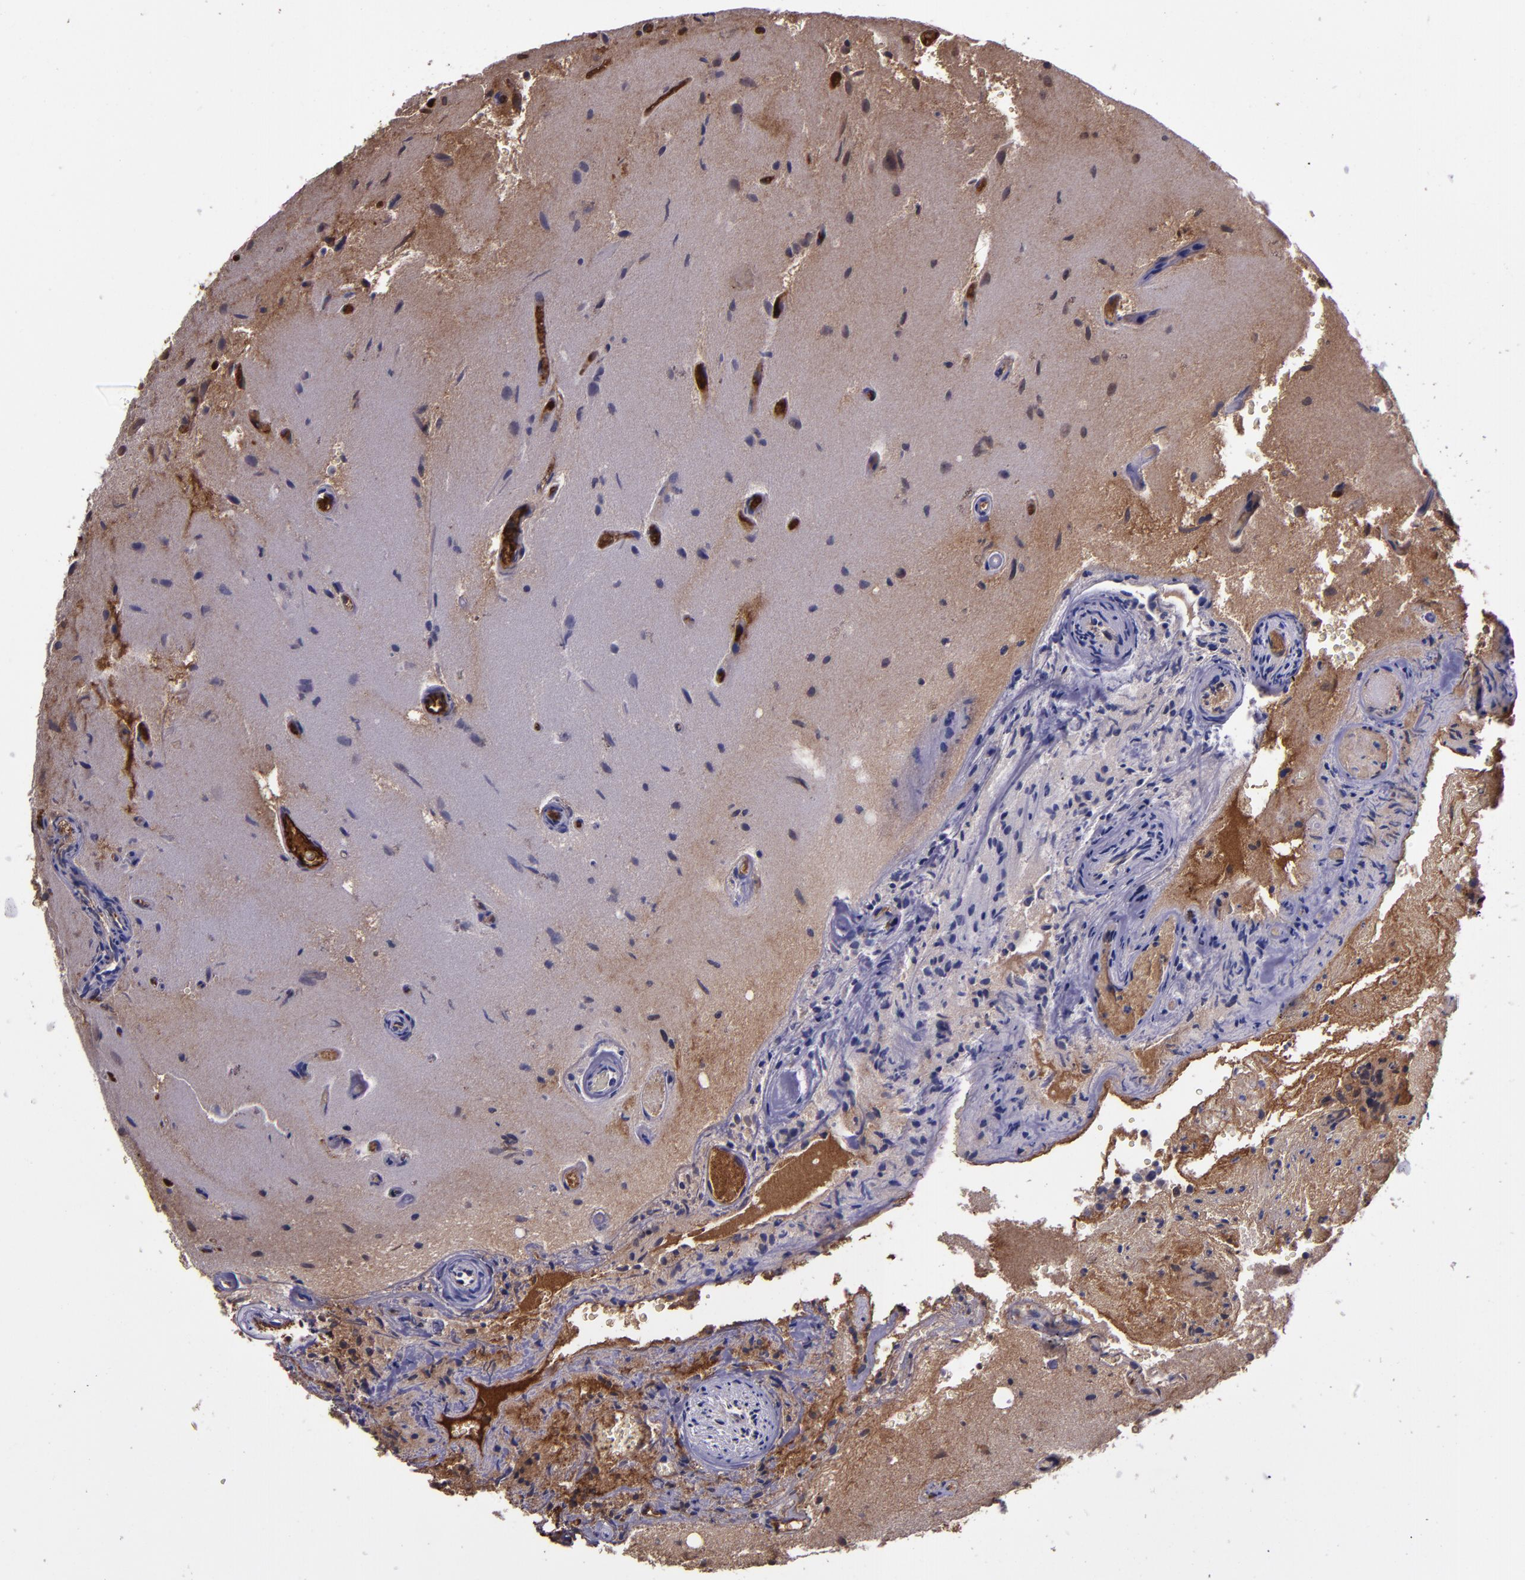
{"staining": {"intensity": "negative", "quantity": "none", "location": "none"}, "tissue": "glioma", "cell_type": "Tumor cells", "image_type": "cancer", "snomed": [{"axis": "morphology", "description": "Normal tissue, NOS"}, {"axis": "morphology", "description": "Glioma, malignant, High grade"}, {"axis": "topography", "description": "Cerebral cortex"}], "caption": "Tumor cells are negative for protein expression in human glioma.", "gene": "A2M", "patient": {"sex": "male", "age": 75}}